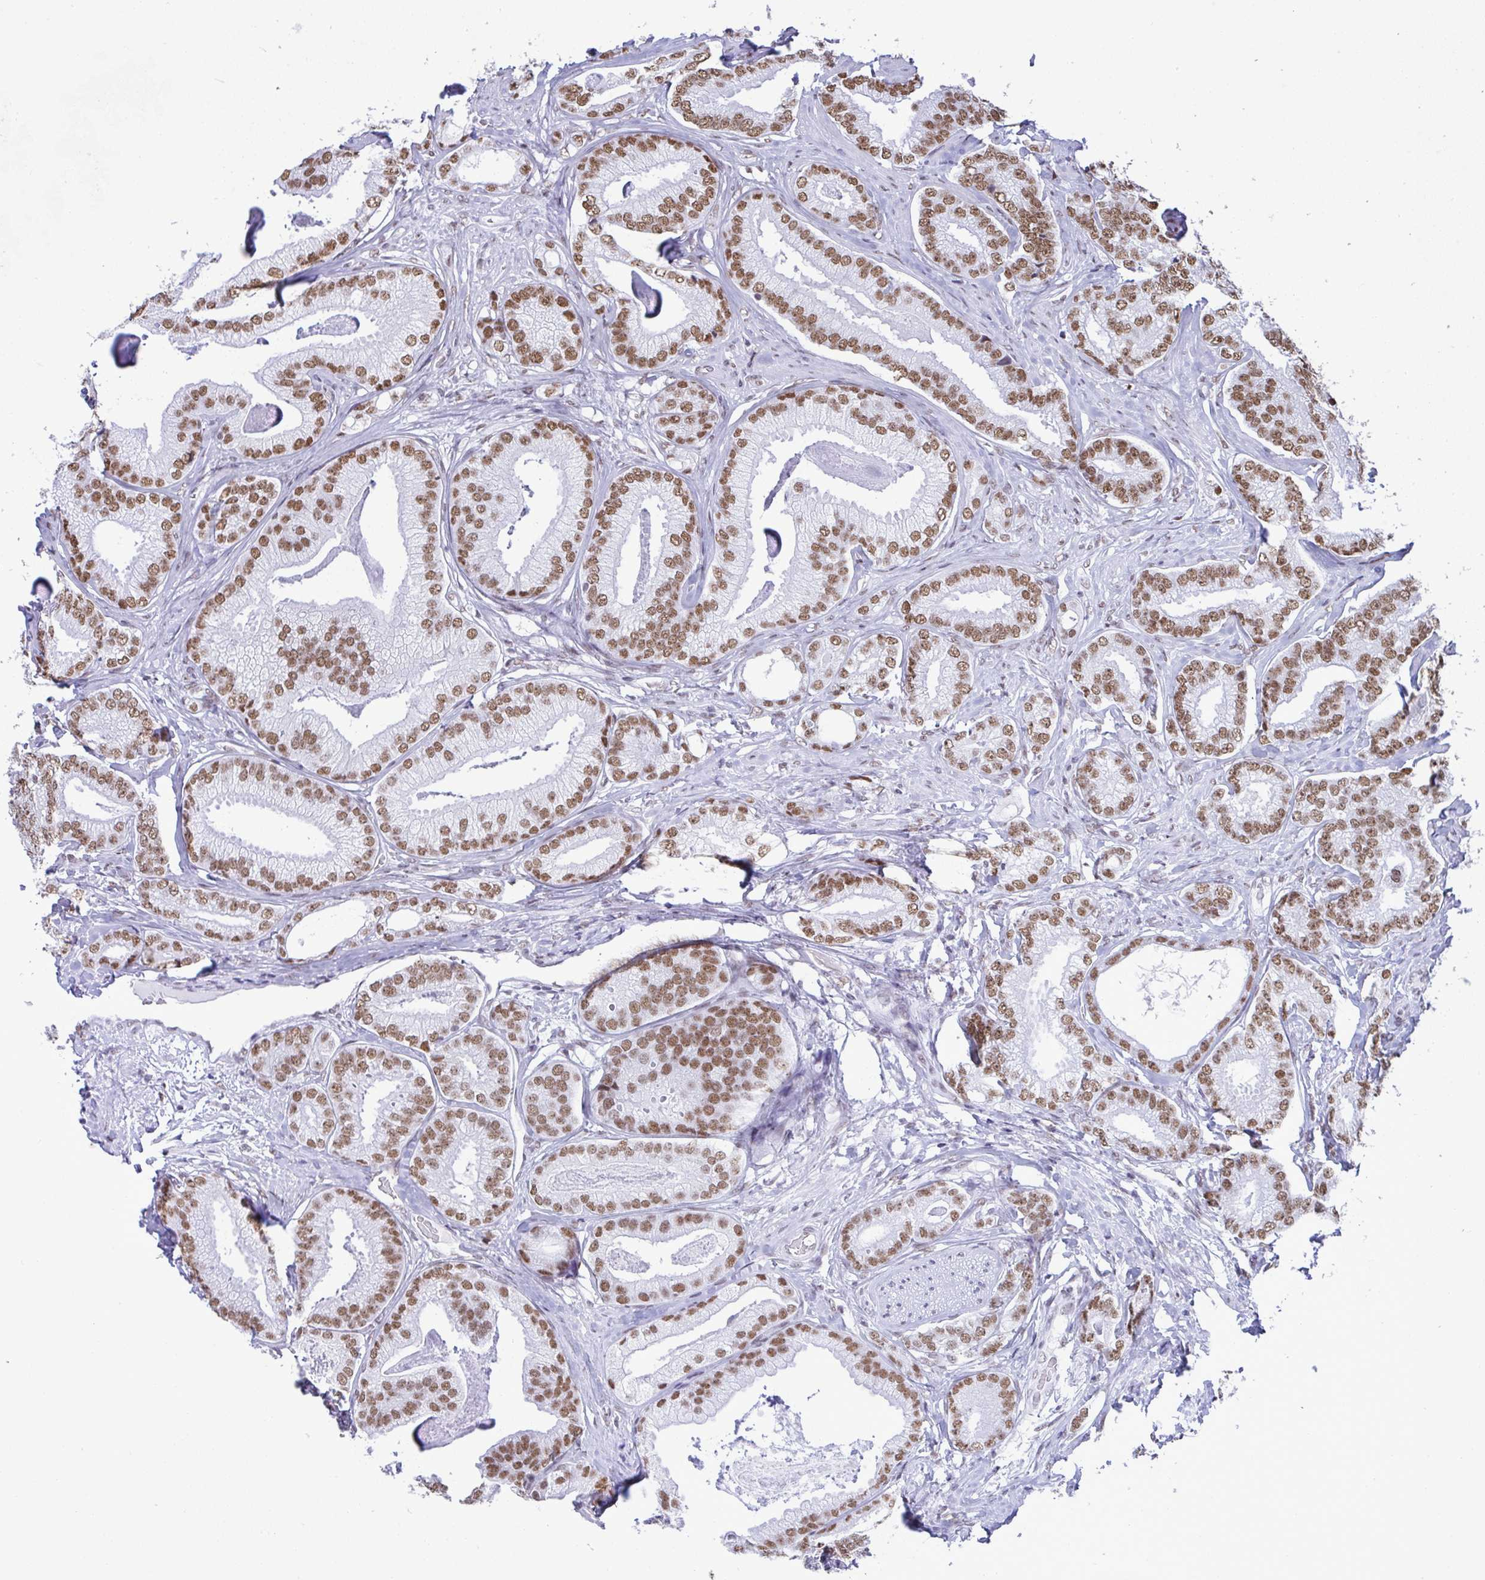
{"staining": {"intensity": "moderate", "quantity": ">75%", "location": "nuclear"}, "tissue": "prostate cancer", "cell_type": "Tumor cells", "image_type": "cancer", "snomed": [{"axis": "morphology", "description": "Adenocarcinoma, Low grade"}, {"axis": "topography", "description": "Prostate"}], "caption": "Immunohistochemical staining of human prostate cancer (low-grade adenocarcinoma) shows medium levels of moderate nuclear protein expression in approximately >75% of tumor cells.", "gene": "DDX52", "patient": {"sex": "male", "age": 63}}